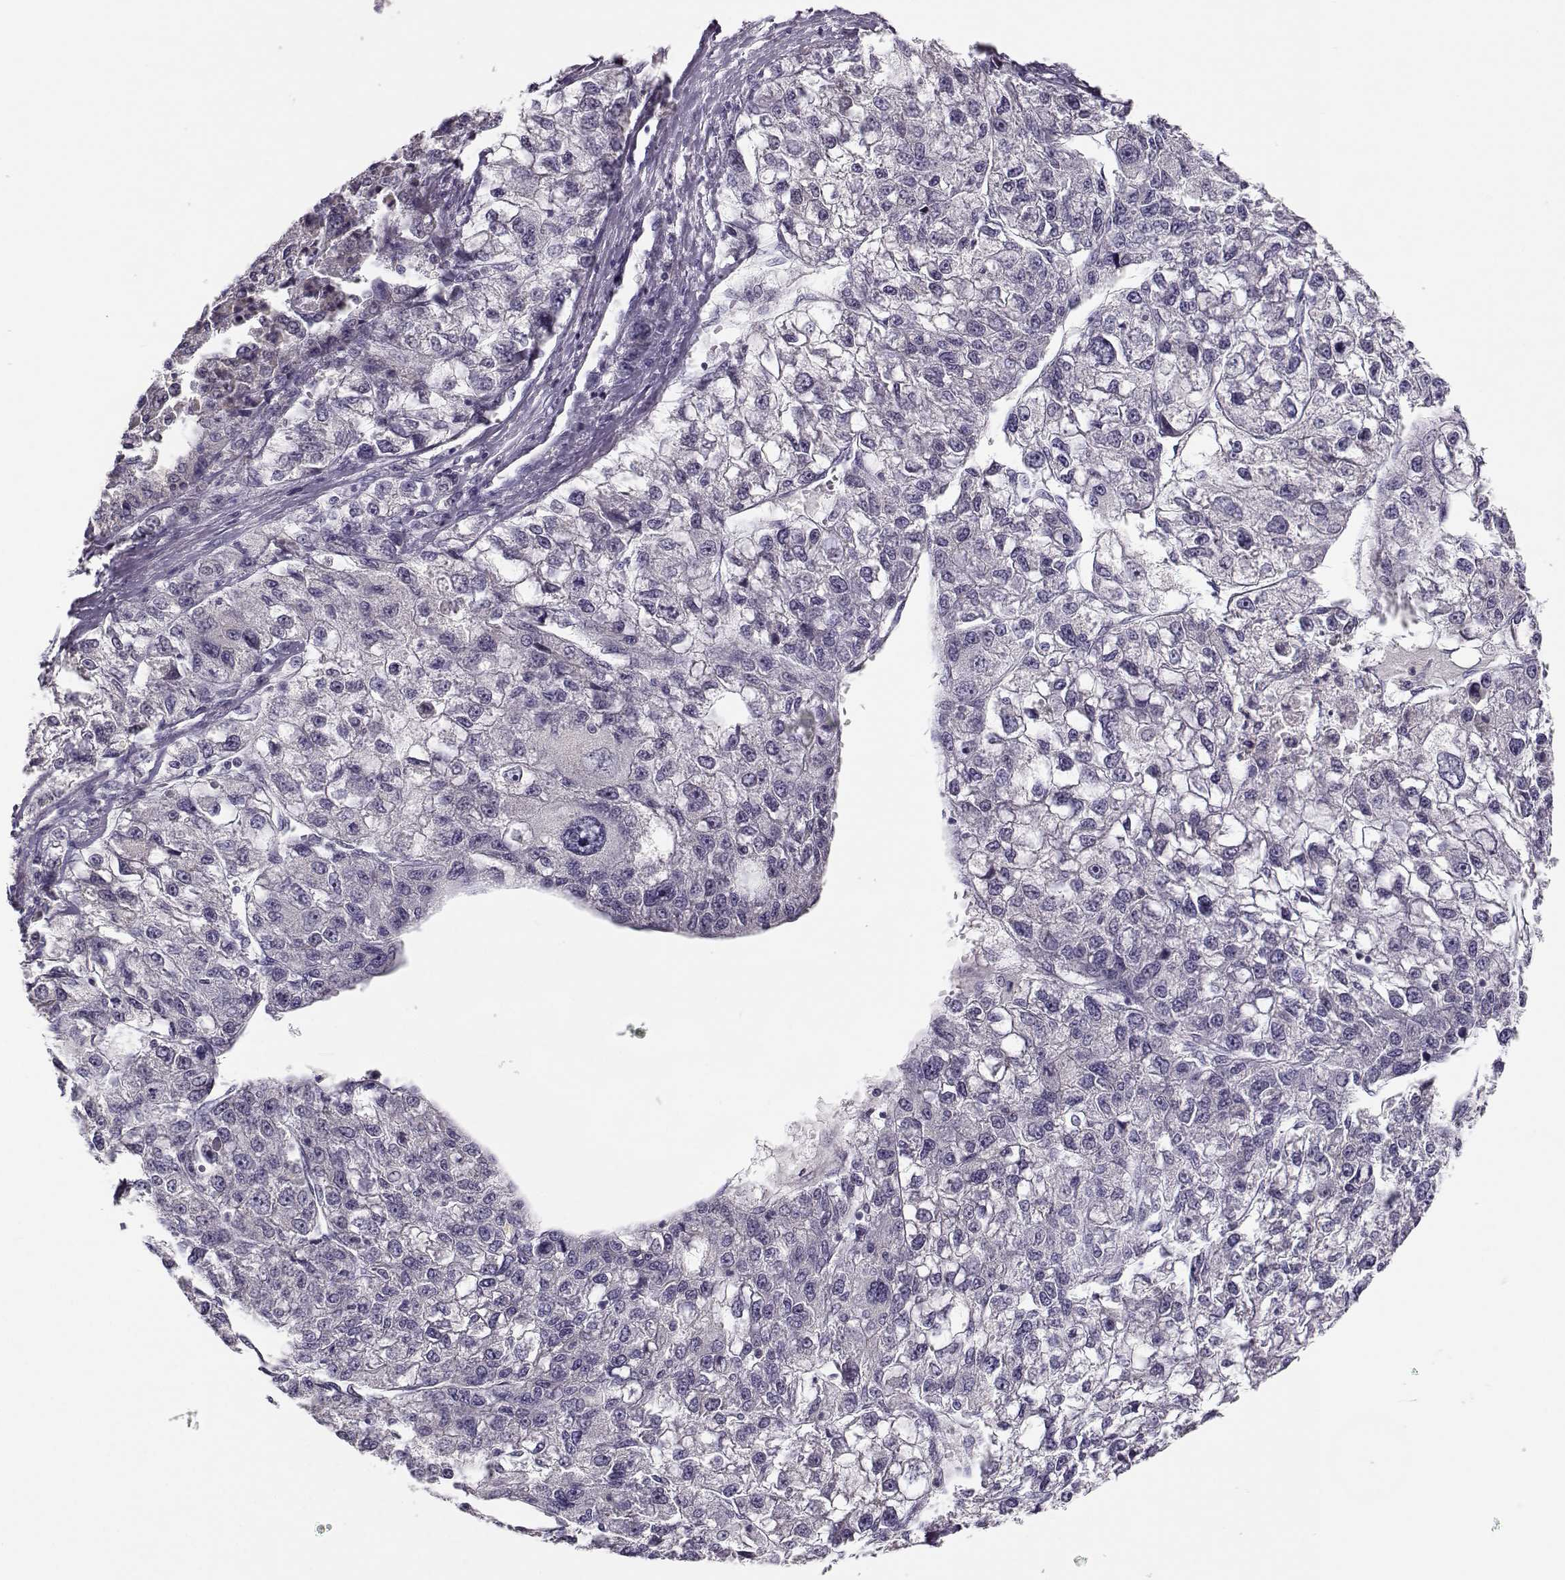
{"staining": {"intensity": "negative", "quantity": "none", "location": "none"}, "tissue": "liver cancer", "cell_type": "Tumor cells", "image_type": "cancer", "snomed": [{"axis": "morphology", "description": "Carcinoma, Hepatocellular, NOS"}, {"axis": "topography", "description": "Liver"}], "caption": "Immunohistochemistry of human liver hepatocellular carcinoma demonstrates no staining in tumor cells. (Brightfield microscopy of DAB immunohistochemistry at high magnification).", "gene": "TMEM145", "patient": {"sex": "male", "age": 56}}